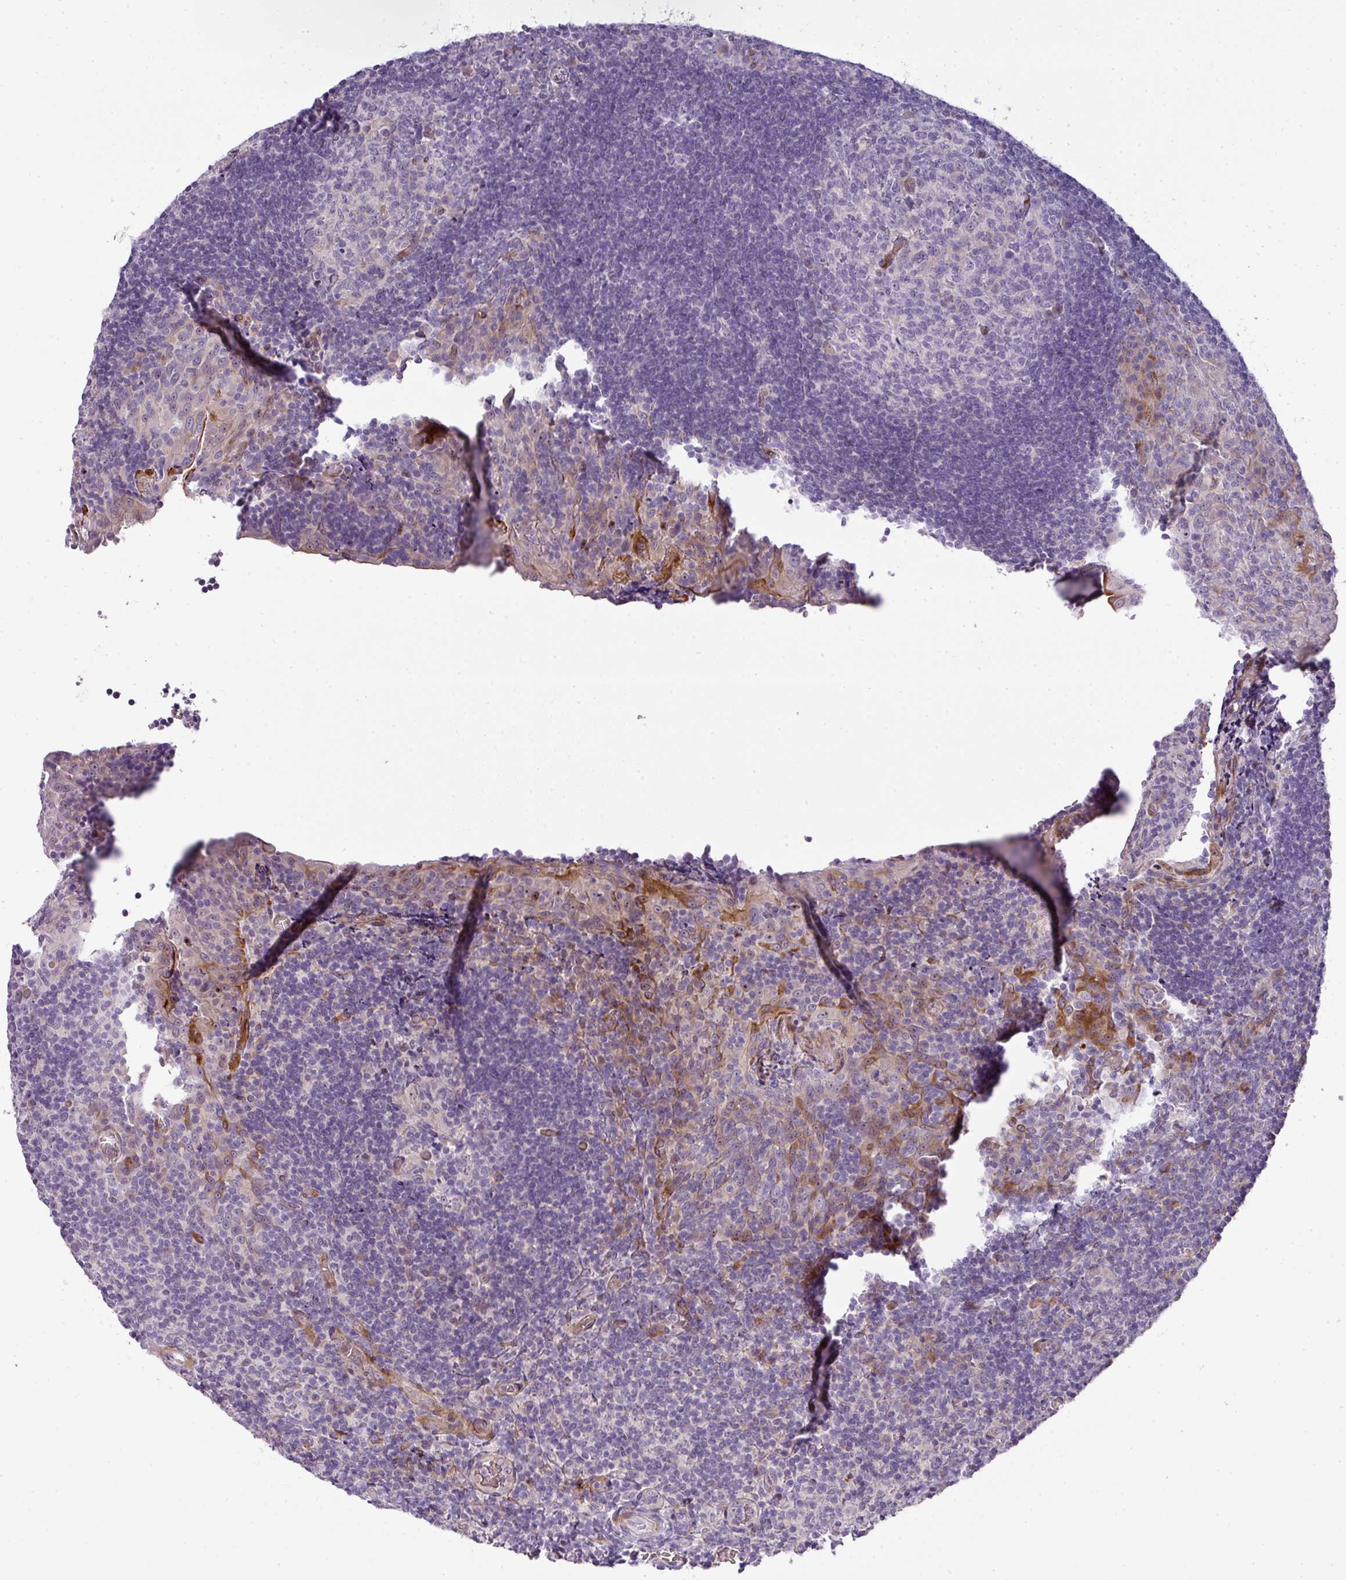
{"staining": {"intensity": "negative", "quantity": "none", "location": "none"}, "tissue": "tonsil", "cell_type": "Germinal center cells", "image_type": "normal", "snomed": [{"axis": "morphology", "description": "Normal tissue, NOS"}, {"axis": "topography", "description": "Tonsil"}], "caption": "High power microscopy histopathology image of an immunohistochemistry histopathology image of unremarkable tonsil, revealing no significant expression in germinal center cells.", "gene": "ATP6V1F", "patient": {"sex": "male", "age": 17}}